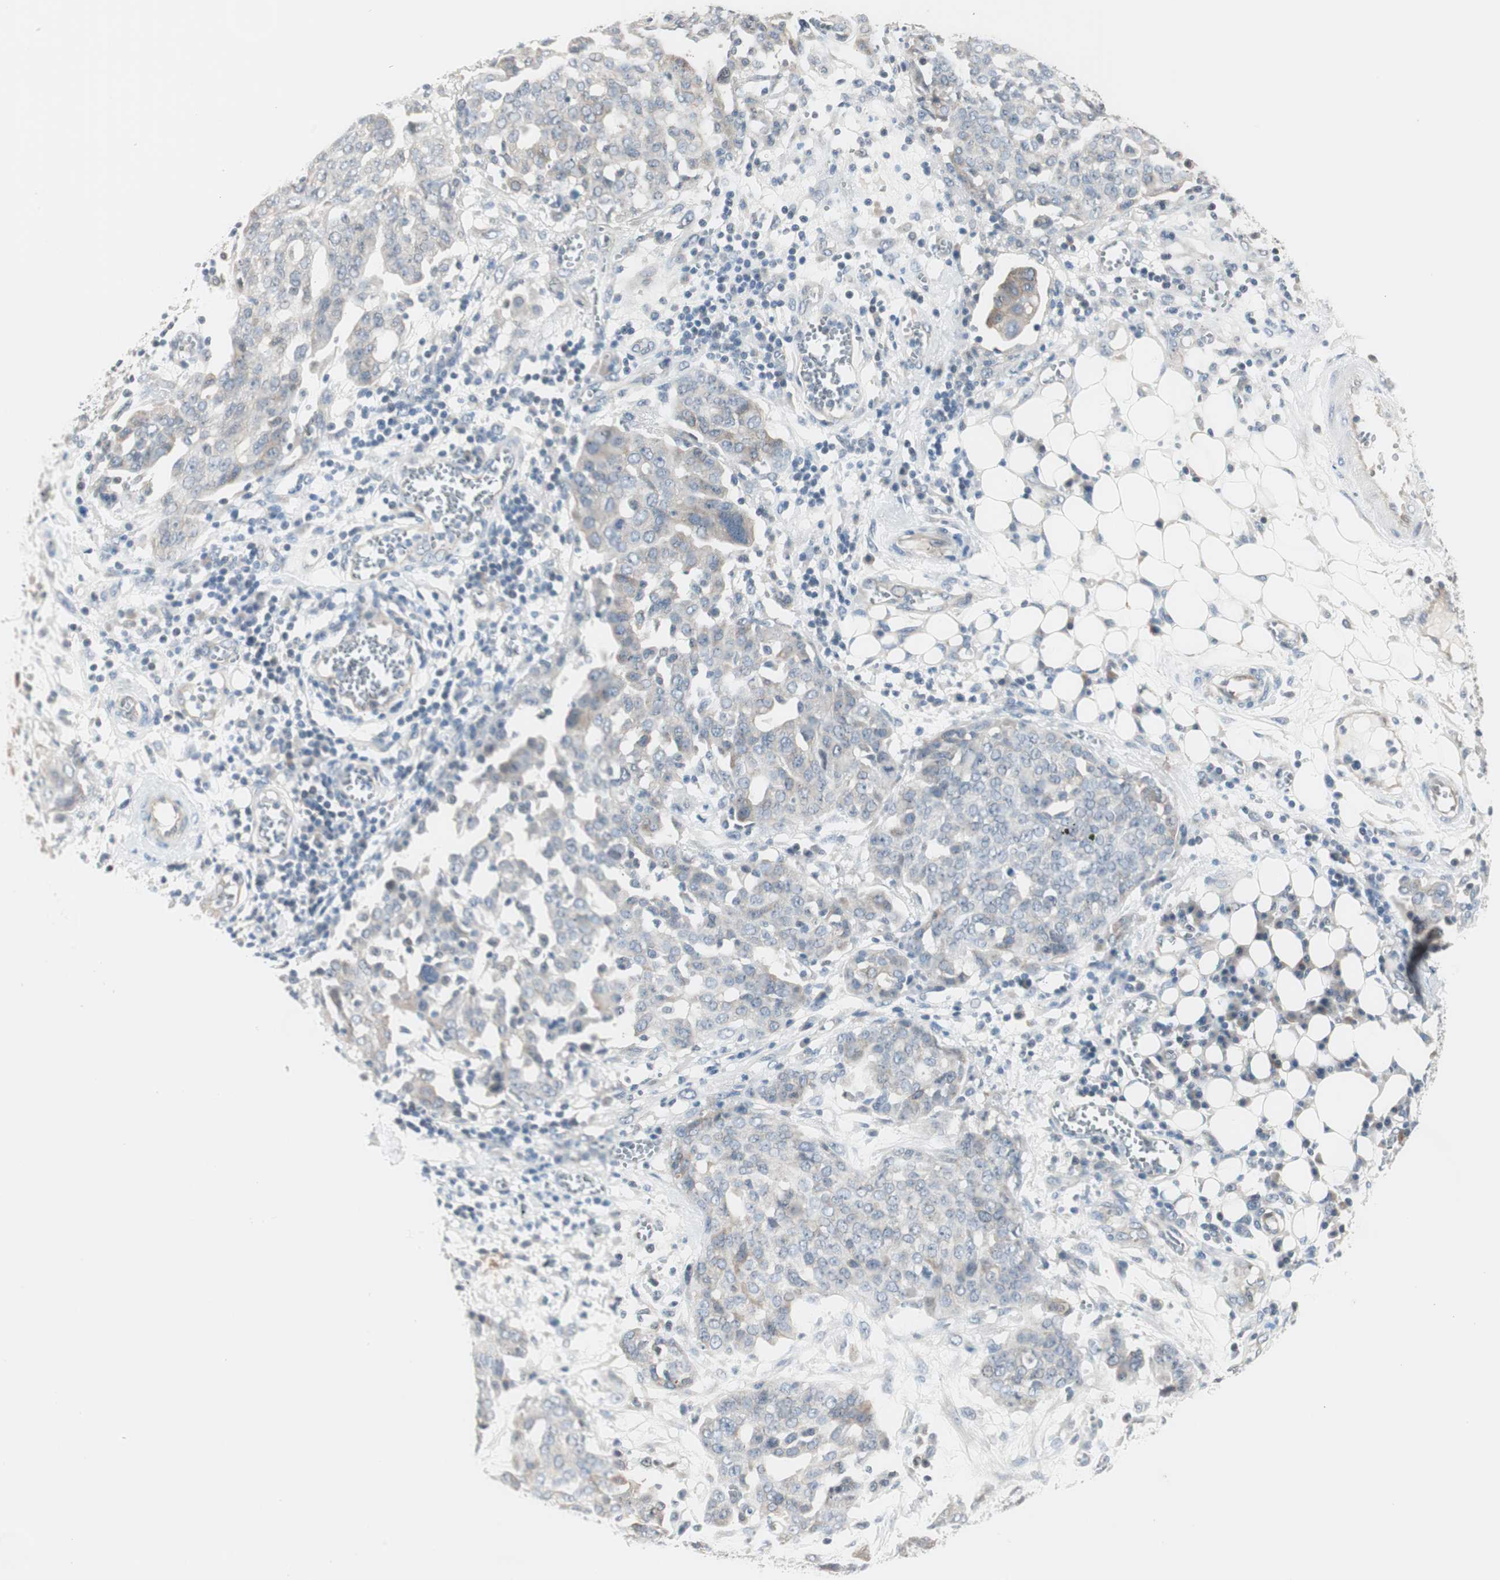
{"staining": {"intensity": "weak", "quantity": "<25%", "location": "cytoplasmic/membranous"}, "tissue": "ovarian cancer", "cell_type": "Tumor cells", "image_type": "cancer", "snomed": [{"axis": "morphology", "description": "Cystadenocarcinoma, serous, NOS"}, {"axis": "topography", "description": "Soft tissue"}, {"axis": "topography", "description": "Ovary"}], "caption": "Immunohistochemistry (IHC) photomicrograph of neoplastic tissue: human serous cystadenocarcinoma (ovarian) stained with DAB (3,3'-diaminobenzidine) shows no significant protein positivity in tumor cells.", "gene": "ITGB4", "patient": {"sex": "female", "age": 57}}